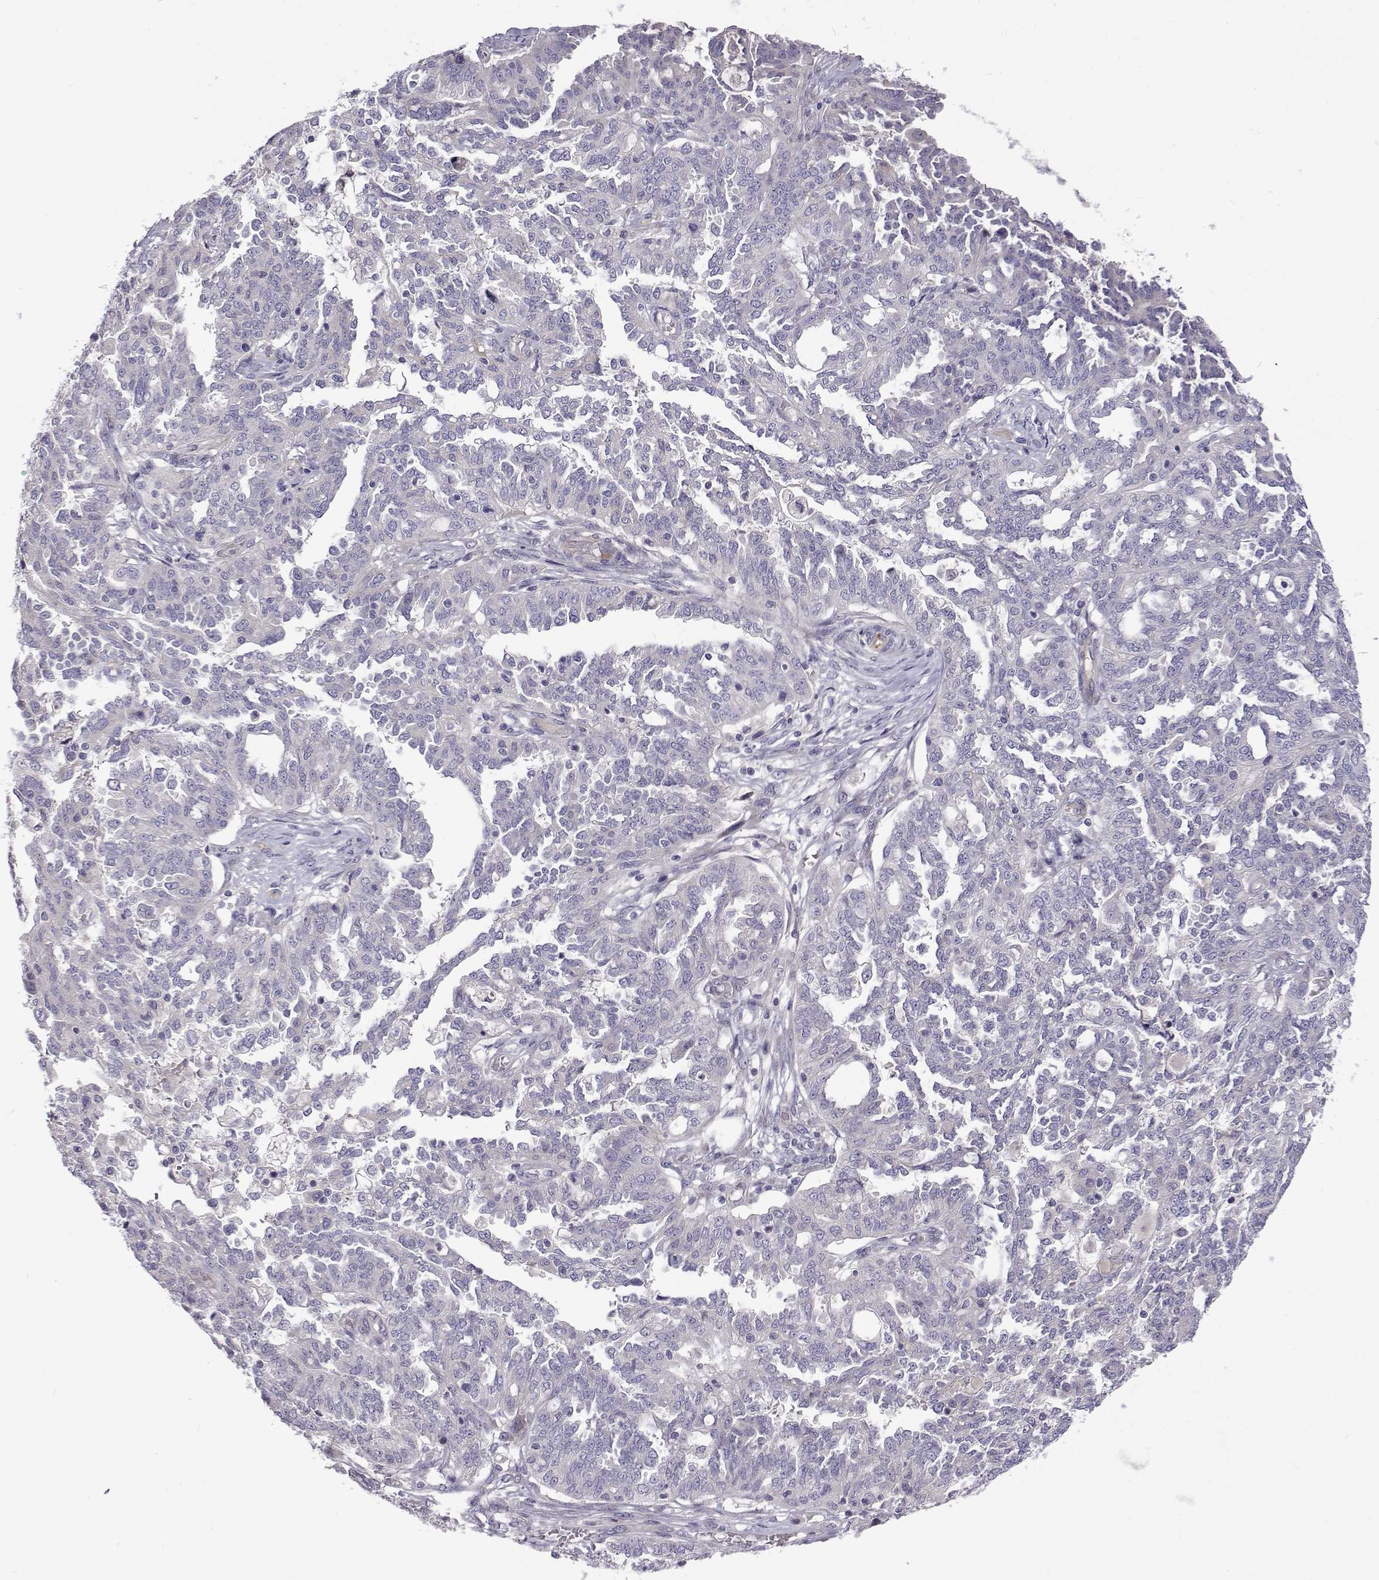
{"staining": {"intensity": "negative", "quantity": "none", "location": "none"}, "tissue": "ovarian cancer", "cell_type": "Tumor cells", "image_type": "cancer", "snomed": [{"axis": "morphology", "description": "Cystadenocarcinoma, serous, NOS"}, {"axis": "topography", "description": "Ovary"}], "caption": "An immunohistochemistry photomicrograph of serous cystadenocarcinoma (ovarian) is shown. There is no staining in tumor cells of serous cystadenocarcinoma (ovarian).", "gene": "NPR3", "patient": {"sex": "female", "age": 67}}